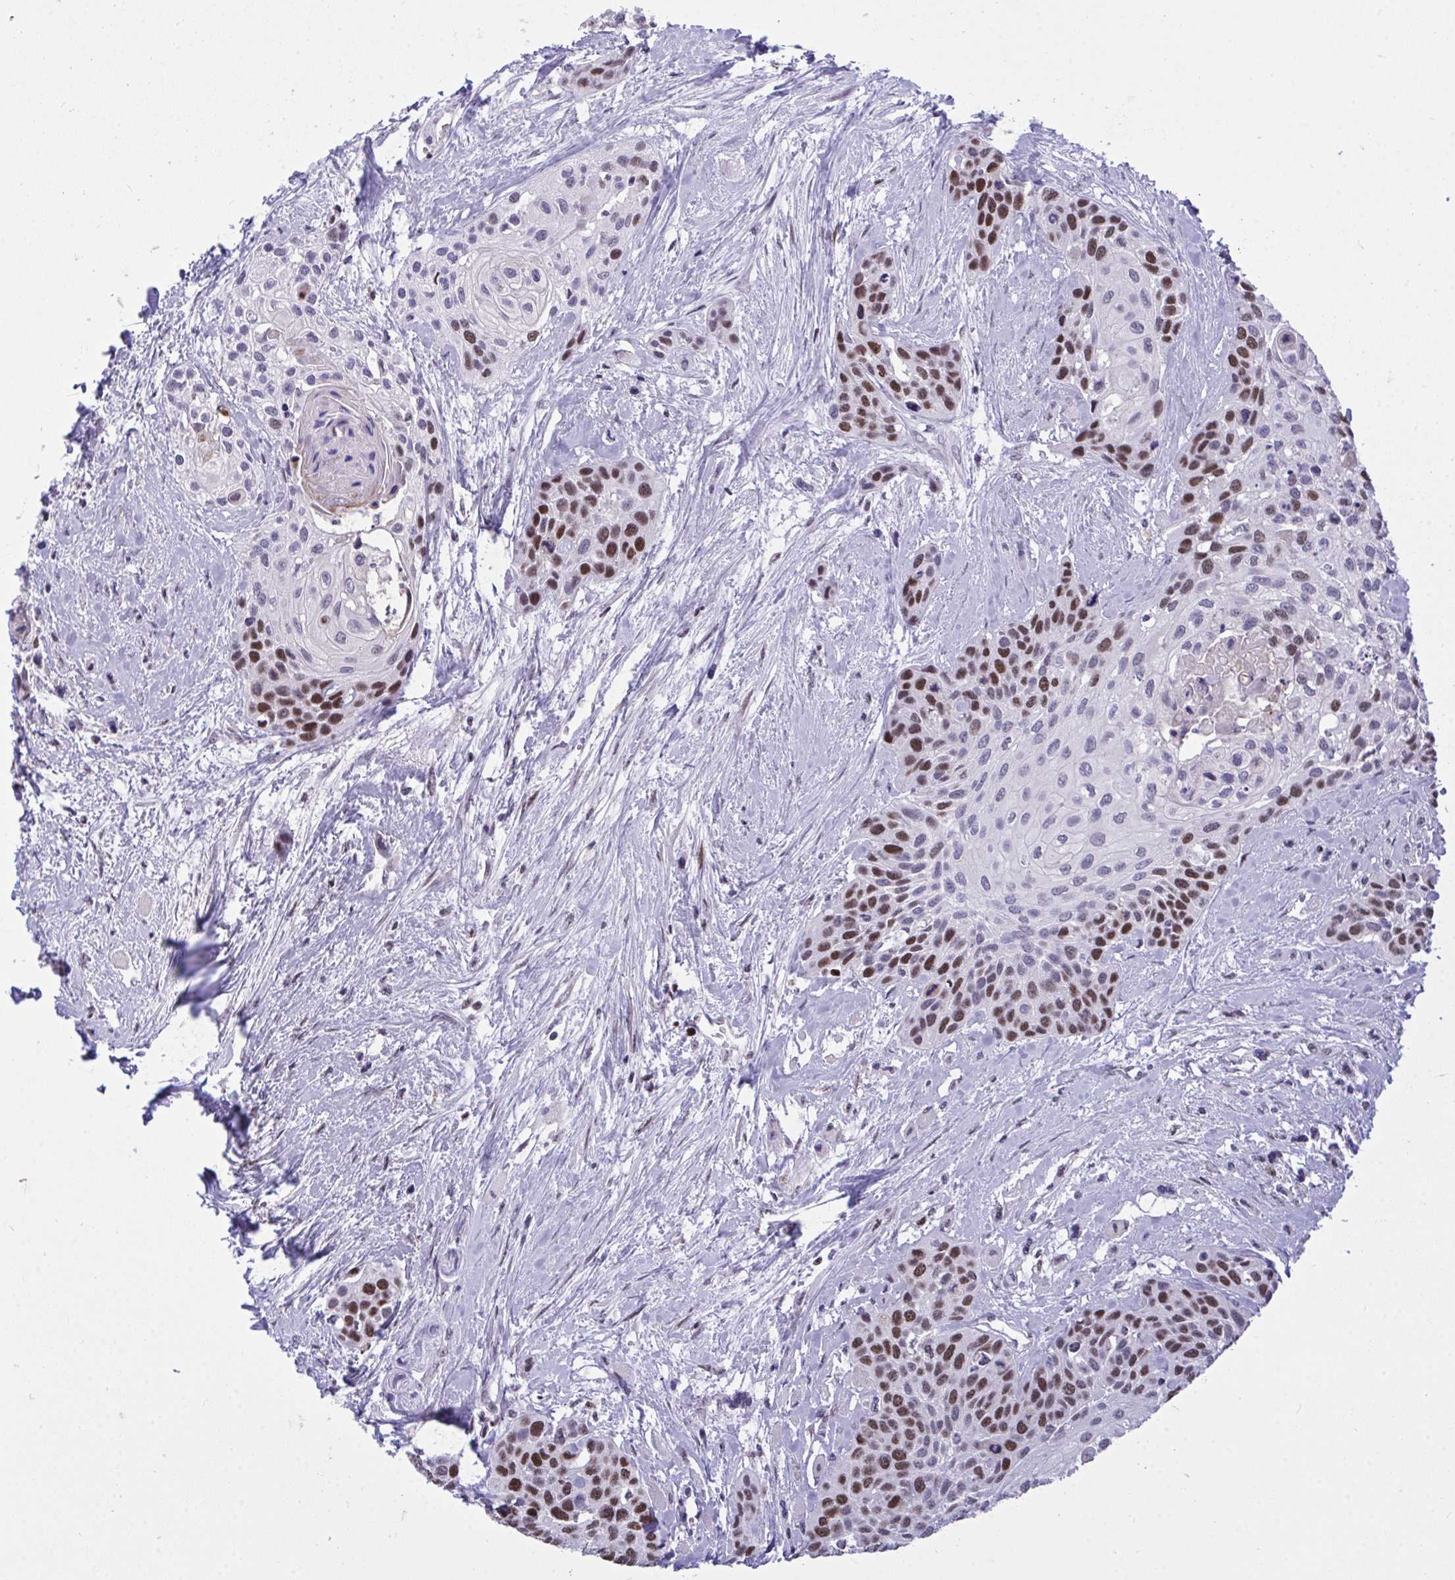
{"staining": {"intensity": "strong", "quantity": "25%-75%", "location": "nuclear"}, "tissue": "head and neck cancer", "cell_type": "Tumor cells", "image_type": "cancer", "snomed": [{"axis": "morphology", "description": "Squamous cell carcinoma, NOS"}, {"axis": "topography", "description": "Head-Neck"}], "caption": "Immunohistochemical staining of human squamous cell carcinoma (head and neck) demonstrates high levels of strong nuclear positivity in approximately 25%-75% of tumor cells.", "gene": "C1QL2", "patient": {"sex": "female", "age": 50}}